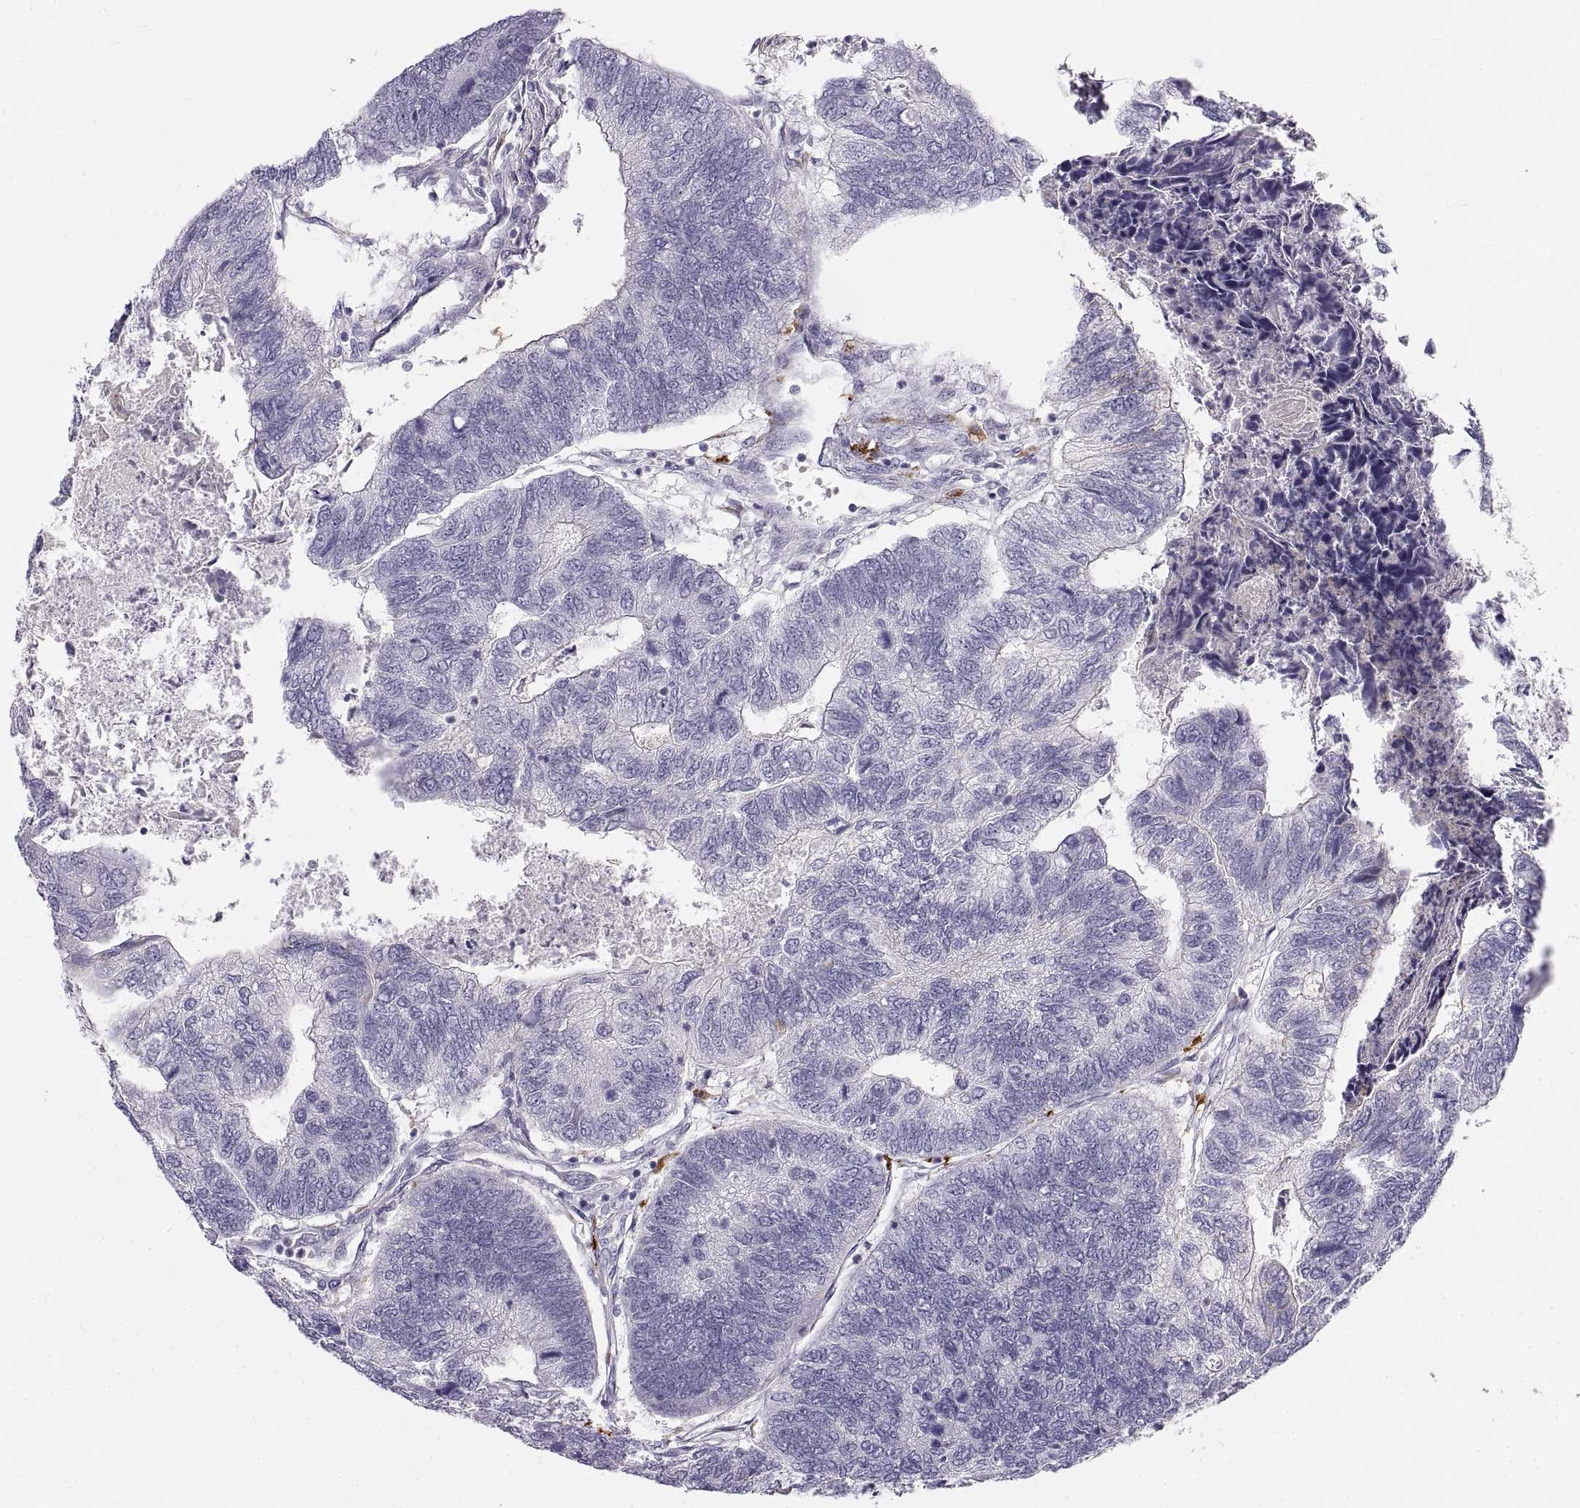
{"staining": {"intensity": "negative", "quantity": "none", "location": "none"}, "tissue": "colorectal cancer", "cell_type": "Tumor cells", "image_type": "cancer", "snomed": [{"axis": "morphology", "description": "Adenocarcinoma, NOS"}, {"axis": "topography", "description": "Colon"}], "caption": "This is an IHC histopathology image of adenocarcinoma (colorectal). There is no expression in tumor cells.", "gene": "CRYBB3", "patient": {"sex": "female", "age": 67}}